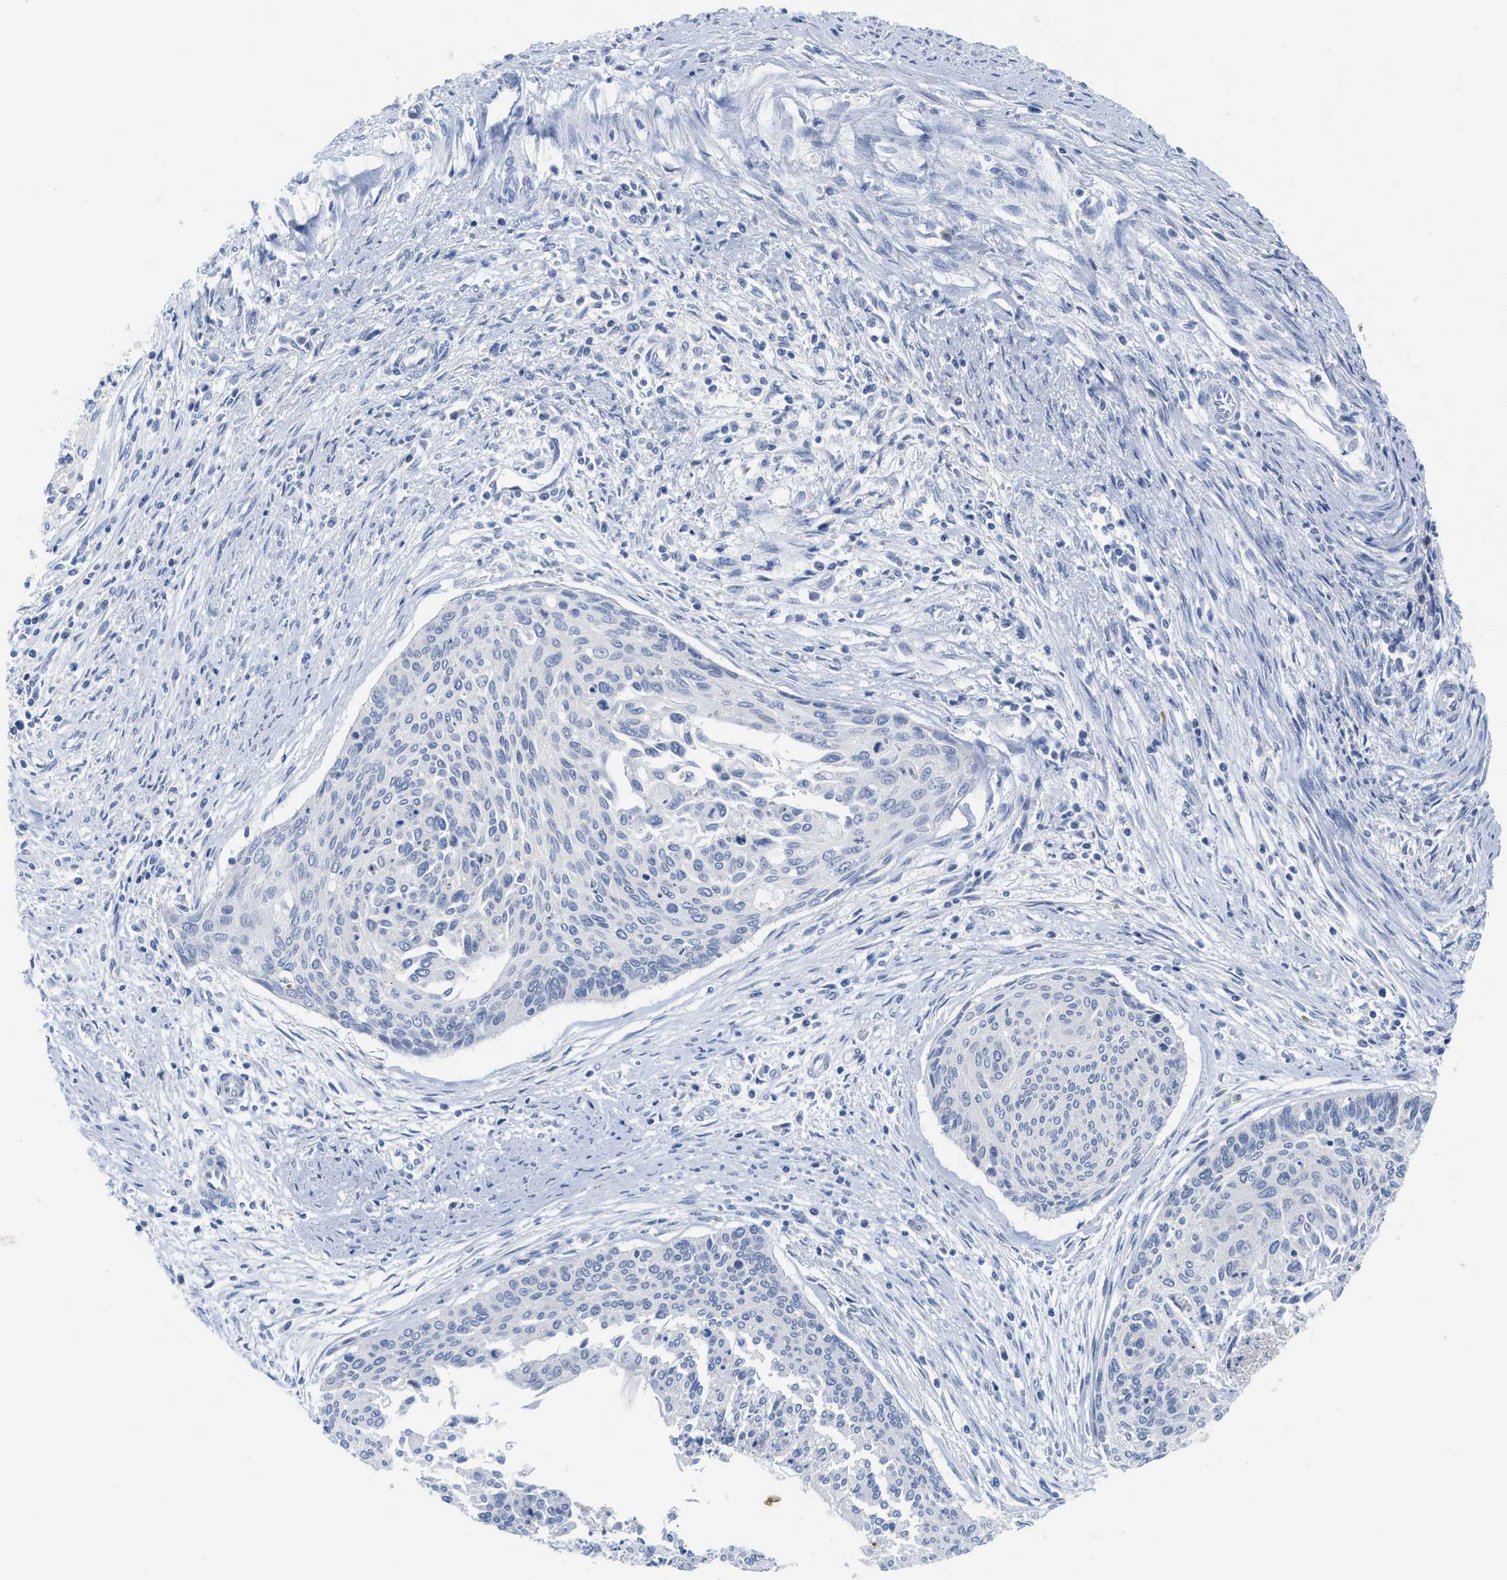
{"staining": {"intensity": "negative", "quantity": "none", "location": "none"}, "tissue": "cervical cancer", "cell_type": "Tumor cells", "image_type": "cancer", "snomed": [{"axis": "morphology", "description": "Squamous cell carcinoma, NOS"}, {"axis": "topography", "description": "Cervix"}], "caption": "Tumor cells show no significant protein expression in squamous cell carcinoma (cervical).", "gene": "GATD3", "patient": {"sex": "female", "age": 55}}